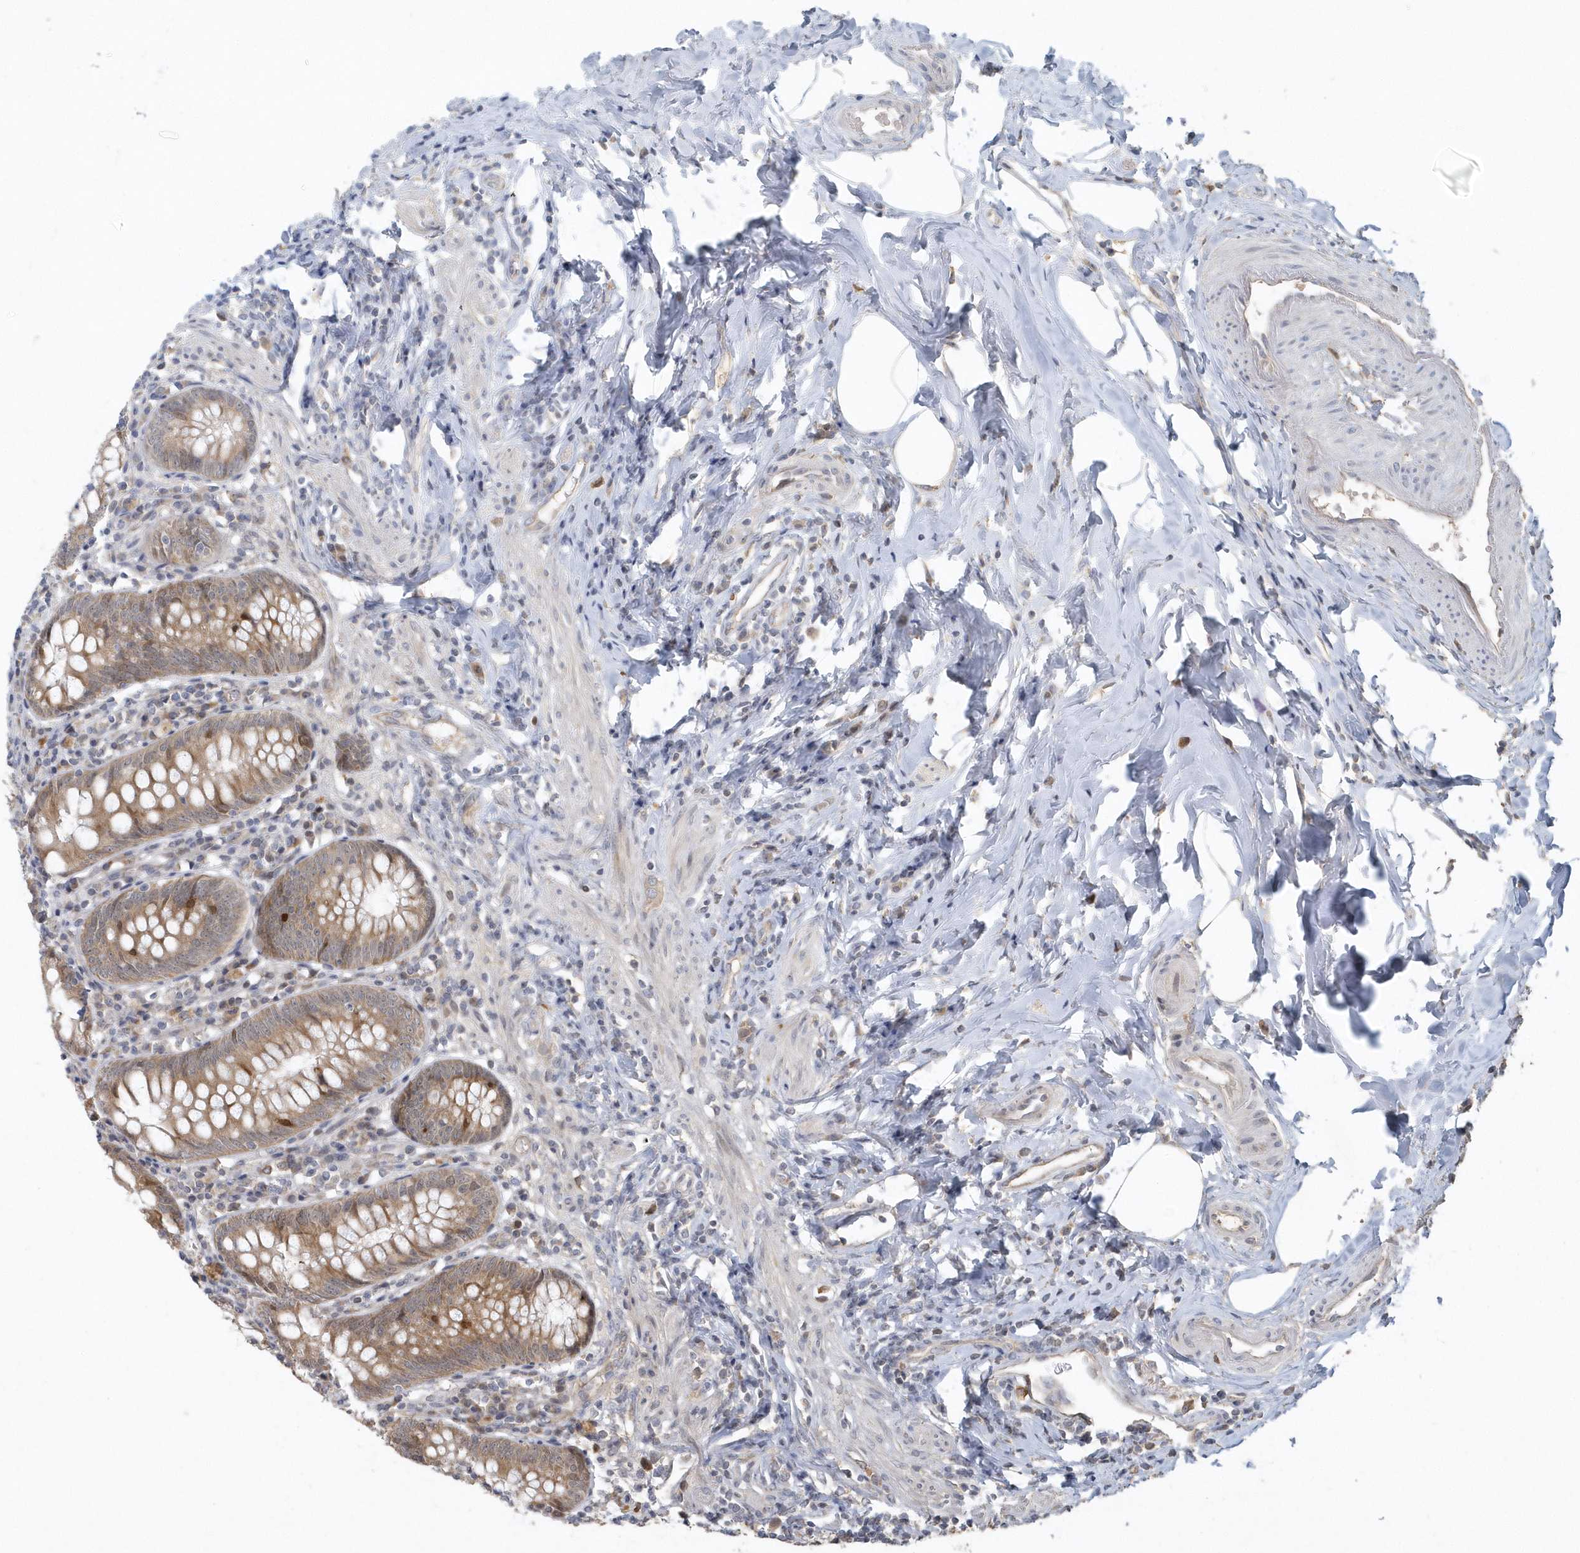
{"staining": {"intensity": "moderate", "quantity": ">75%", "location": "cytoplasmic/membranous,nuclear"}, "tissue": "appendix", "cell_type": "Glandular cells", "image_type": "normal", "snomed": [{"axis": "morphology", "description": "Normal tissue, NOS"}, {"axis": "topography", "description": "Appendix"}], "caption": "Brown immunohistochemical staining in normal appendix shows moderate cytoplasmic/membranous,nuclear positivity in approximately >75% of glandular cells. The protein of interest is shown in brown color, while the nuclei are stained blue.", "gene": "TRAIP", "patient": {"sex": "female", "age": 54}}